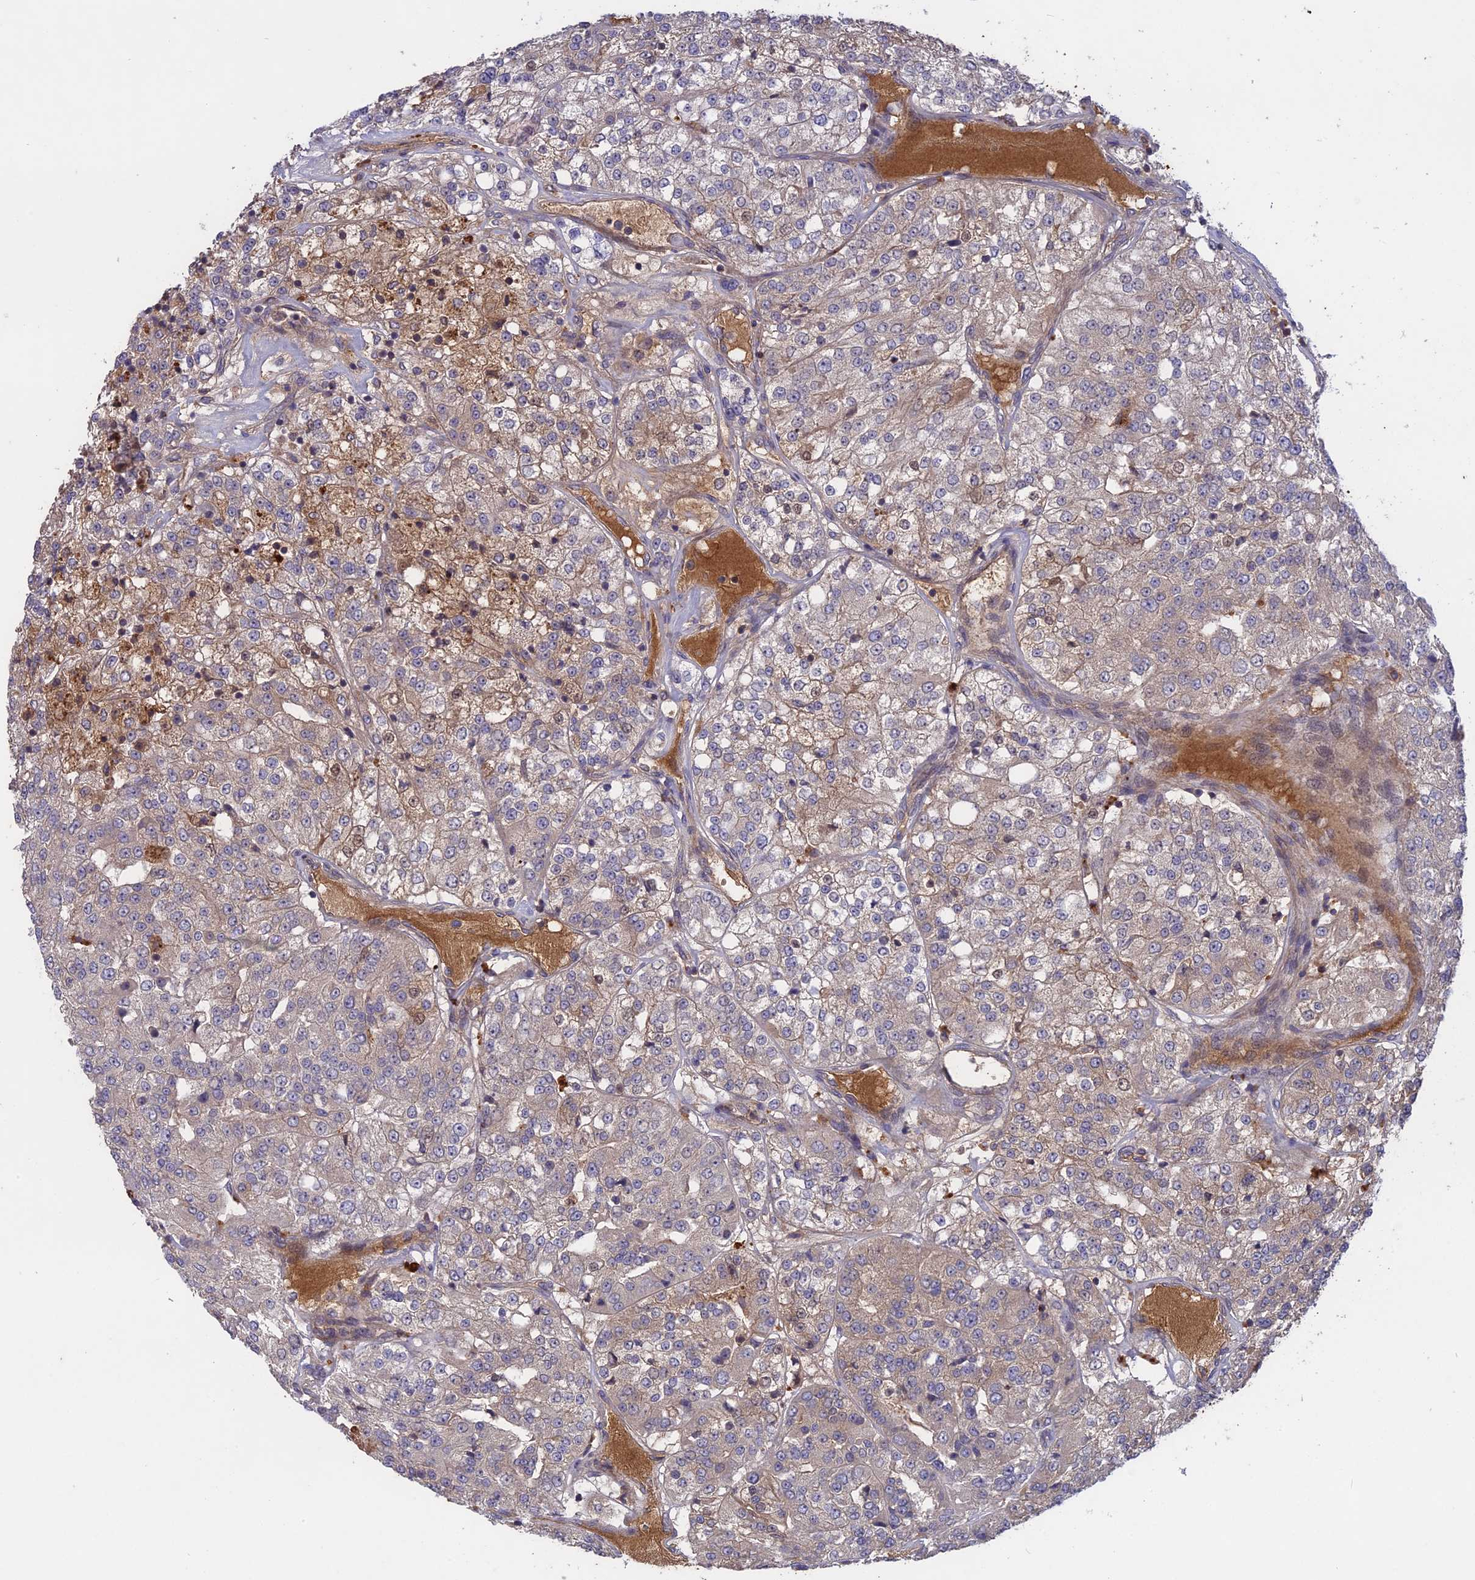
{"staining": {"intensity": "moderate", "quantity": "<25%", "location": "cytoplasmic/membranous"}, "tissue": "renal cancer", "cell_type": "Tumor cells", "image_type": "cancer", "snomed": [{"axis": "morphology", "description": "Adenocarcinoma, NOS"}, {"axis": "topography", "description": "Kidney"}], "caption": "High-magnification brightfield microscopy of adenocarcinoma (renal) stained with DAB (brown) and counterstained with hematoxylin (blue). tumor cells exhibit moderate cytoplasmic/membranous staining is present in about<25% of cells.", "gene": "ADO", "patient": {"sex": "female", "age": 63}}